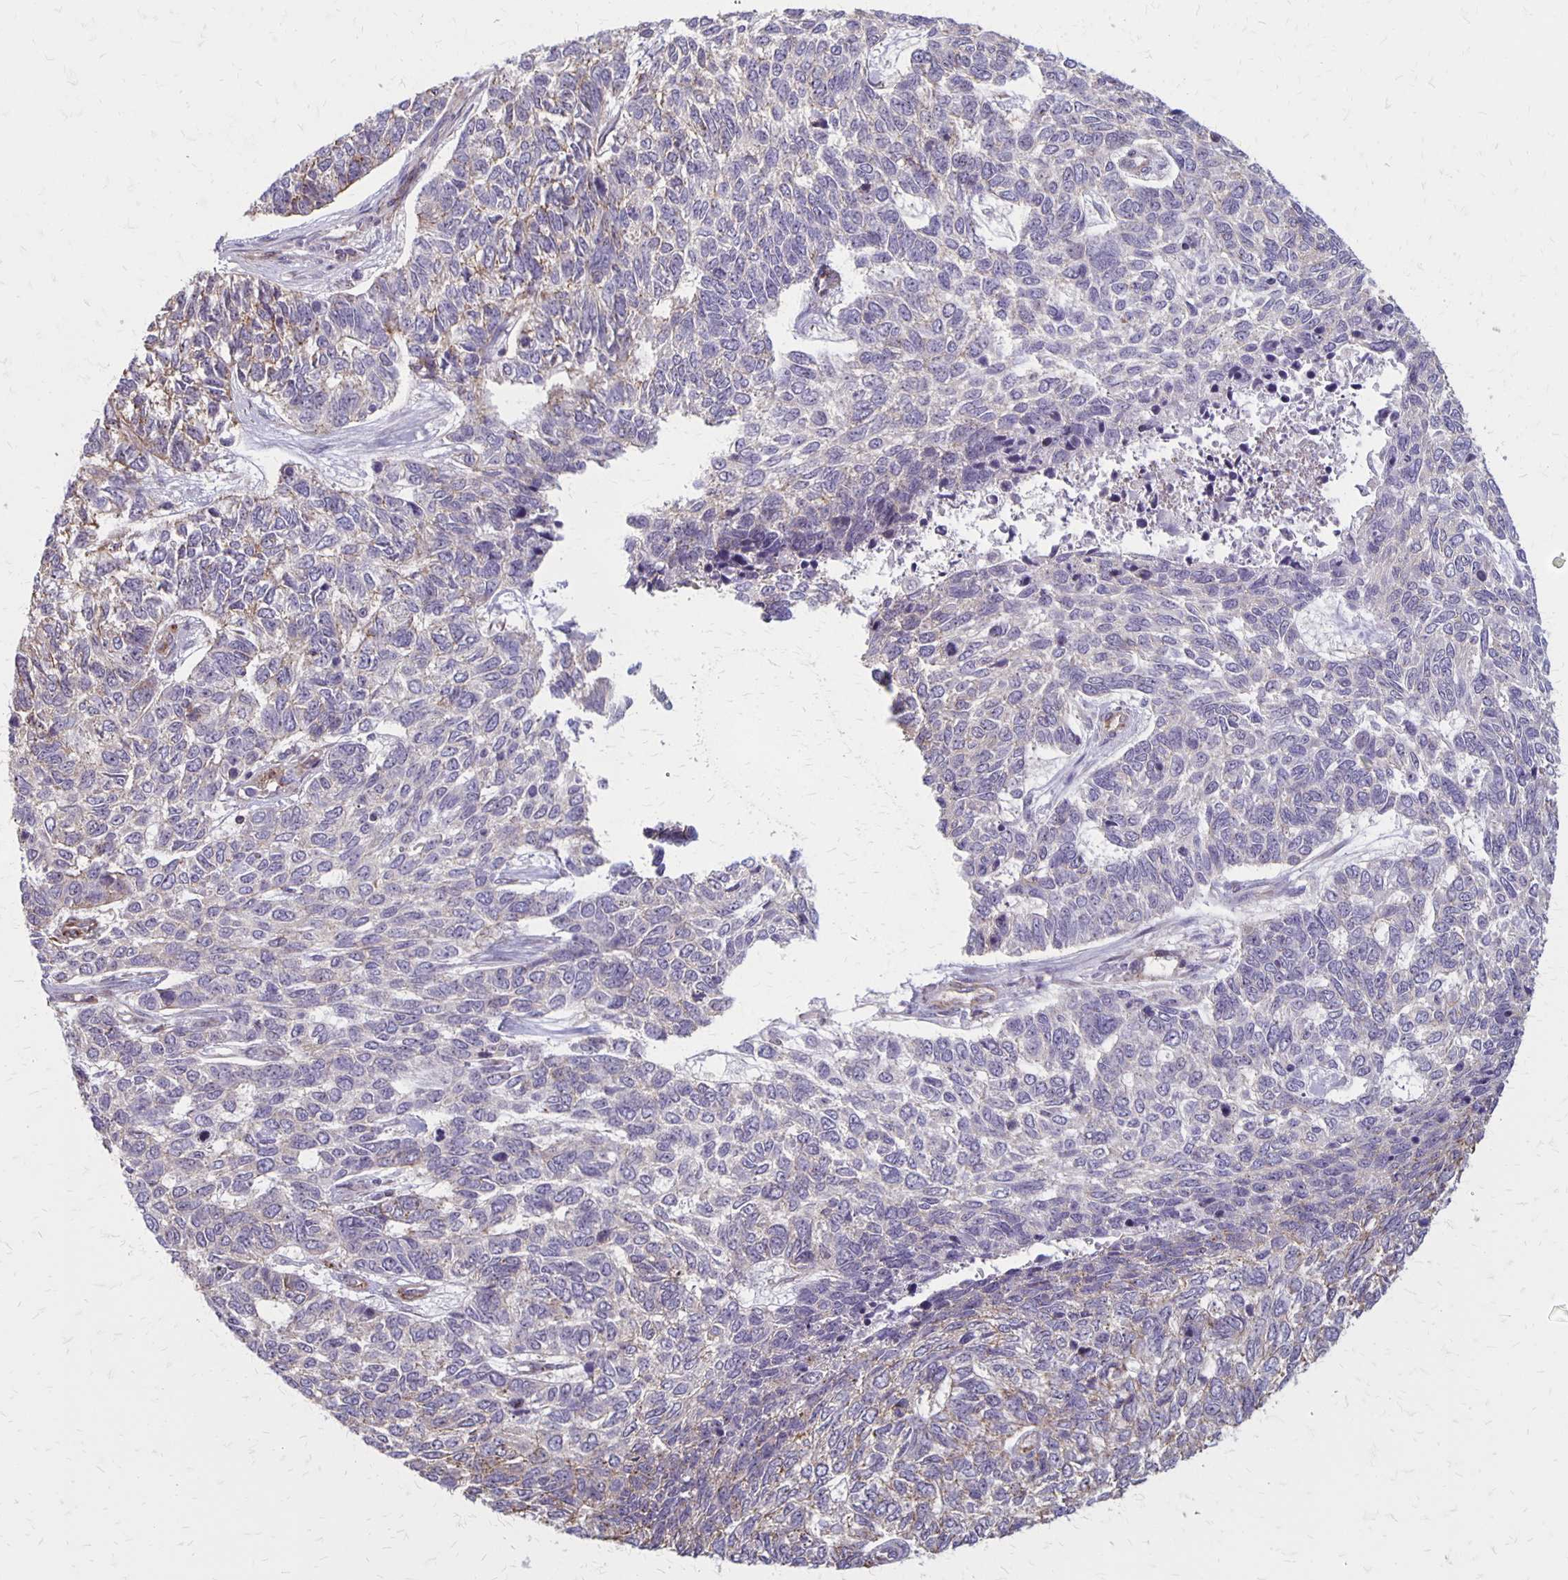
{"staining": {"intensity": "negative", "quantity": "none", "location": "none"}, "tissue": "skin cancer", "cell_type": "Tumor cells", "image_type": "cancer", "snomed": [{"axis": "morphology", "description": "Basal cell carcinoma"}, {"axis": "topography", "description": "Skin"}], "caption": "DAB (3,3'-diaminobenzidine) immunohistochemical staining of human basal cell carcinoma (skin) shows no significant staining in tumor cells.", "gene": "SEPTIN5", "patient": {"sex": "female", "age": 65}}